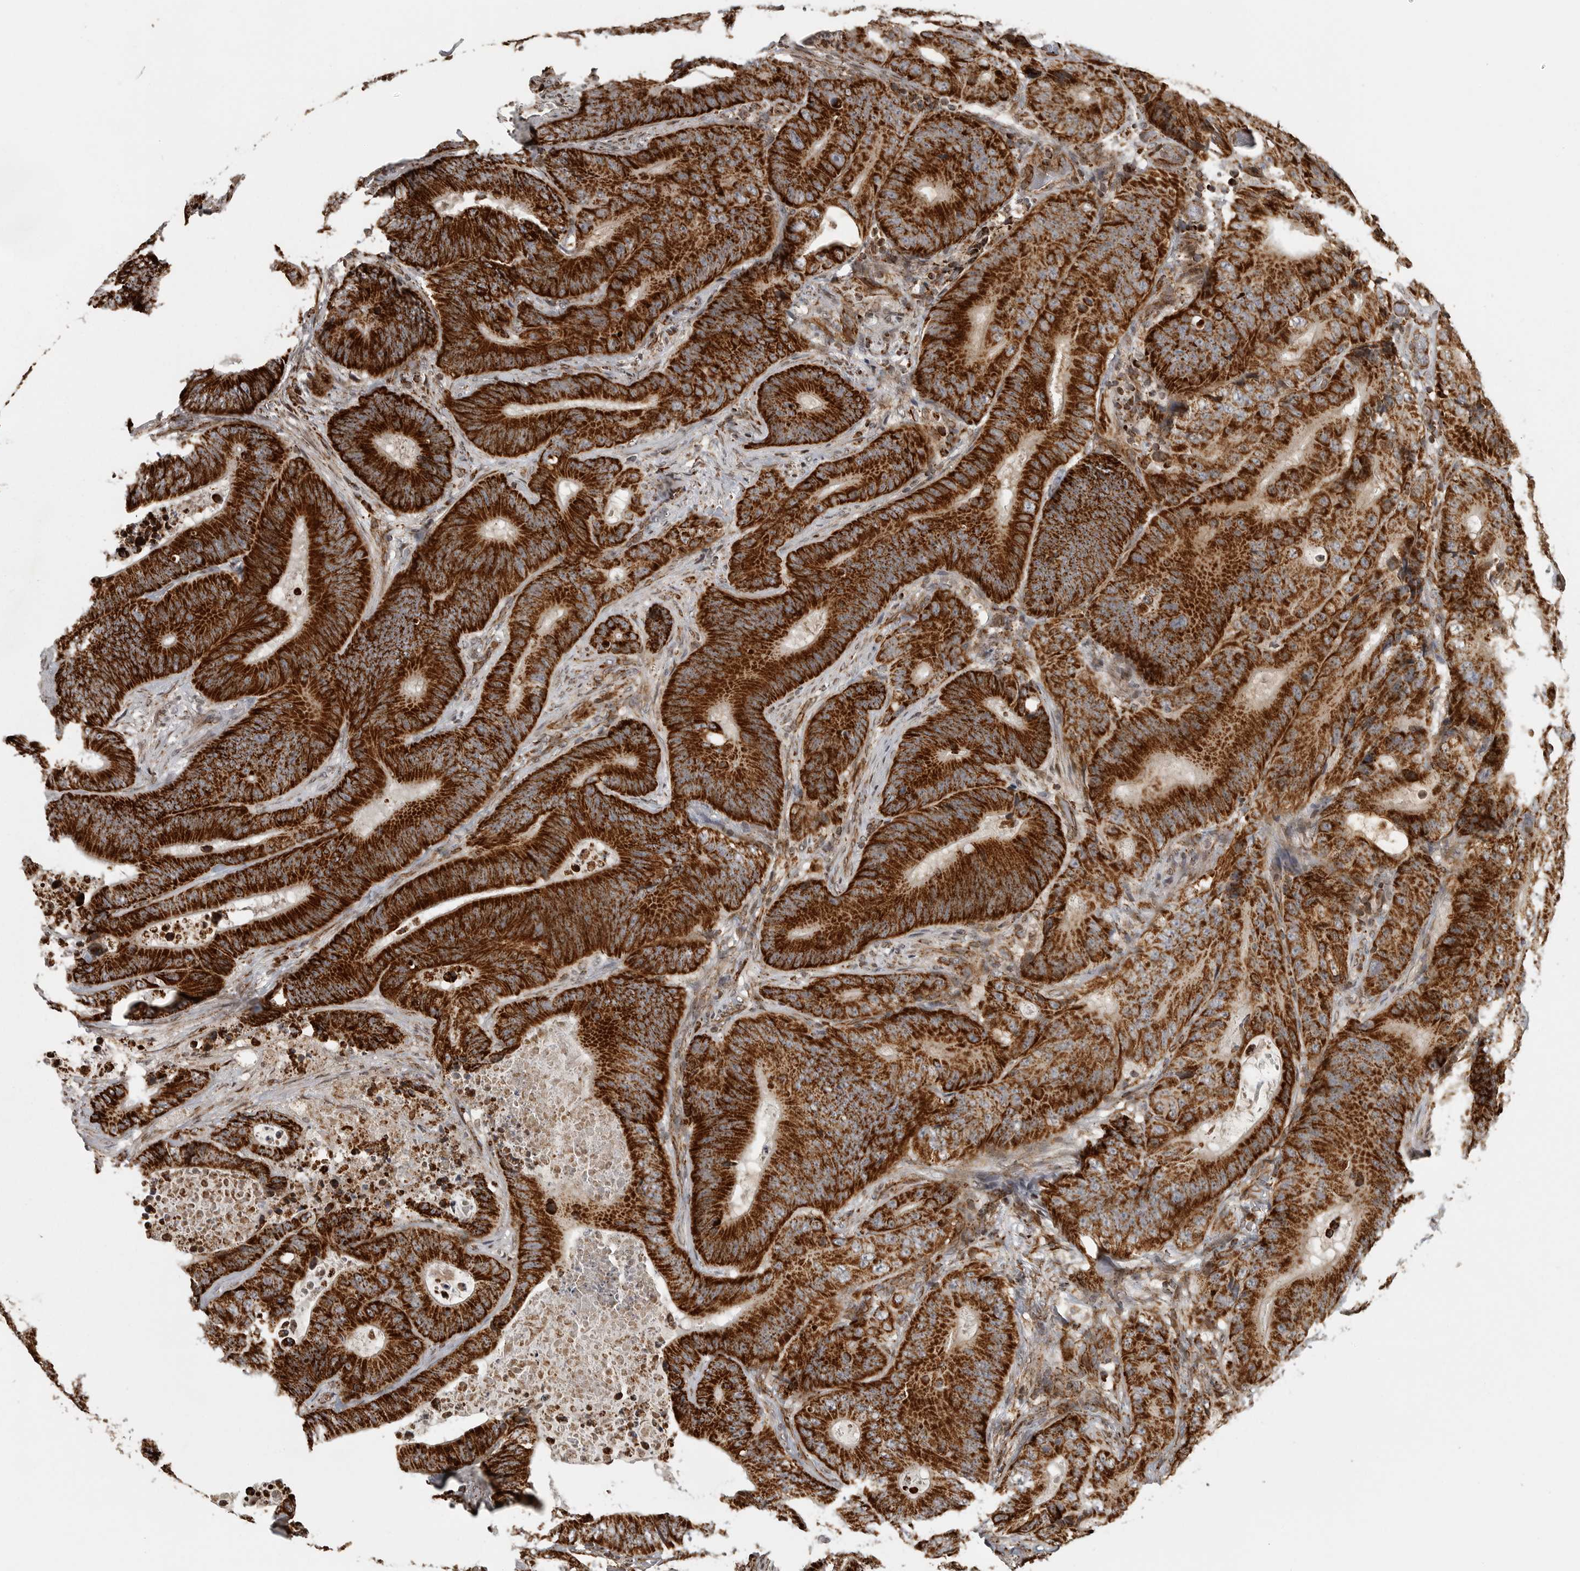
{"staining": {"intensity": "strong", "quantity": ">75%", "location": "cytoplasmic/membranous"}, "tissue": "colorectal cancer", "cell_type": "Tumor cells", "image_type": "cancer", "snomed": [{"axis": "morphology", "description": "Adenocarcinoma, NOS"}, {"axis": "topography", "description": "Colon"}], "caption": "Immunohistochemical staining of human adenocarcinoma (colorectal) displays high levels of strong cytoplasmic/membranous staining in approximately >75% of tumor cells. (DAB IHC, brown staining for protein, blue staining for nuclei).", "gene": "NARS2", "patient": {"sex": "male", "age": 83}}